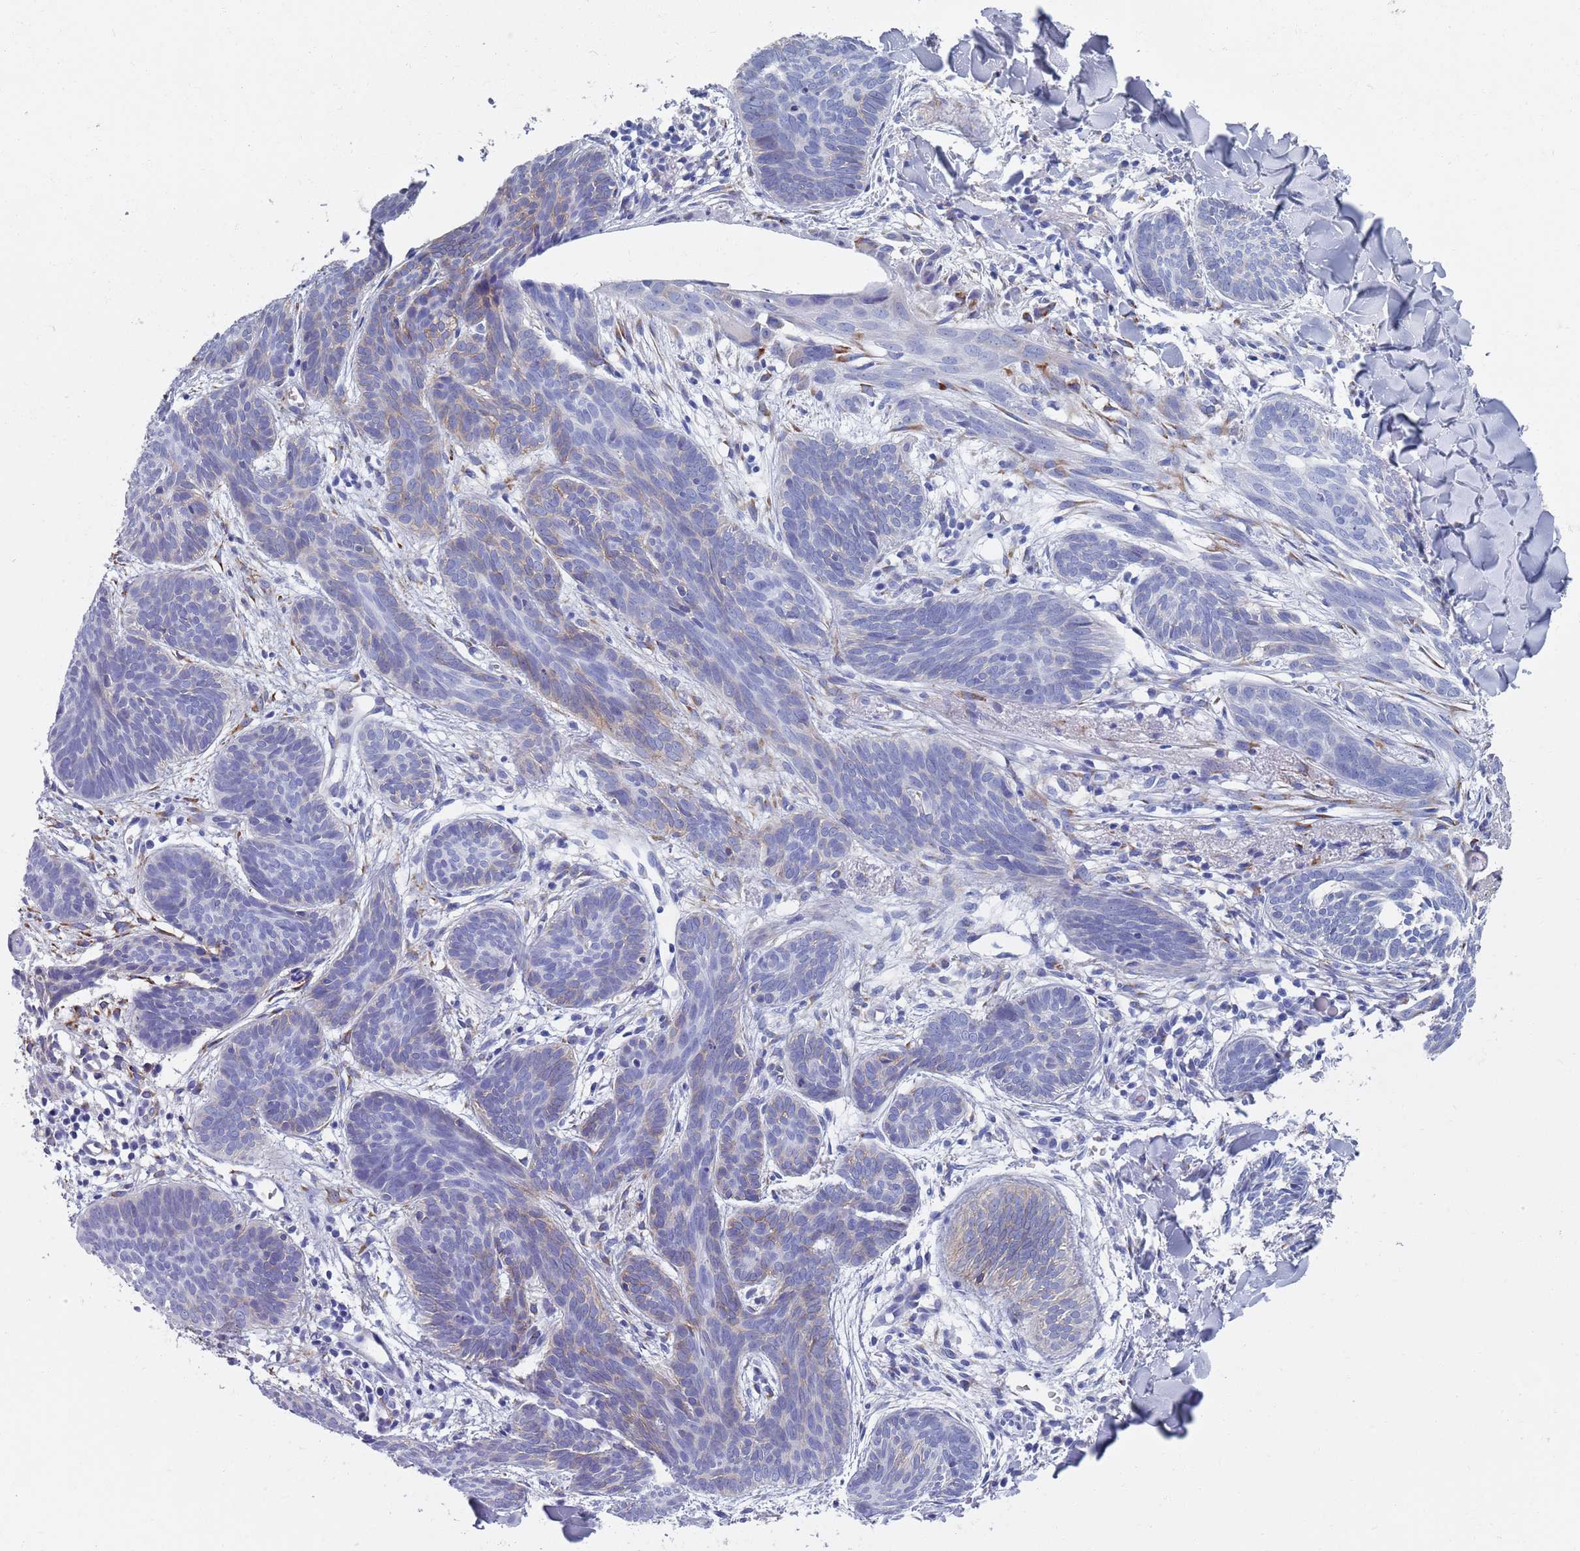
{"staining": {"intensity": "weak", "quantity": "25%-75%", "location": "cytoplasmic/membranous"}, "tissue": "skin cancer", "cell_type": "Tumor cells", "image_type": "cancer", "snomed": [{"axis": "morphology", "description": "Basal cell carcinoma"}, {"axis": "topography", "description": "Skin"}], "caption": "Skin cancer (basal cell carcinoma) was stained to show a protein in brown. There is low levels of weak cytoplasmic/membranous expression in about 25%-75% of tumor cells.", "gene": "PLOD1", "patient": {"sex": "female", "age": 81}}